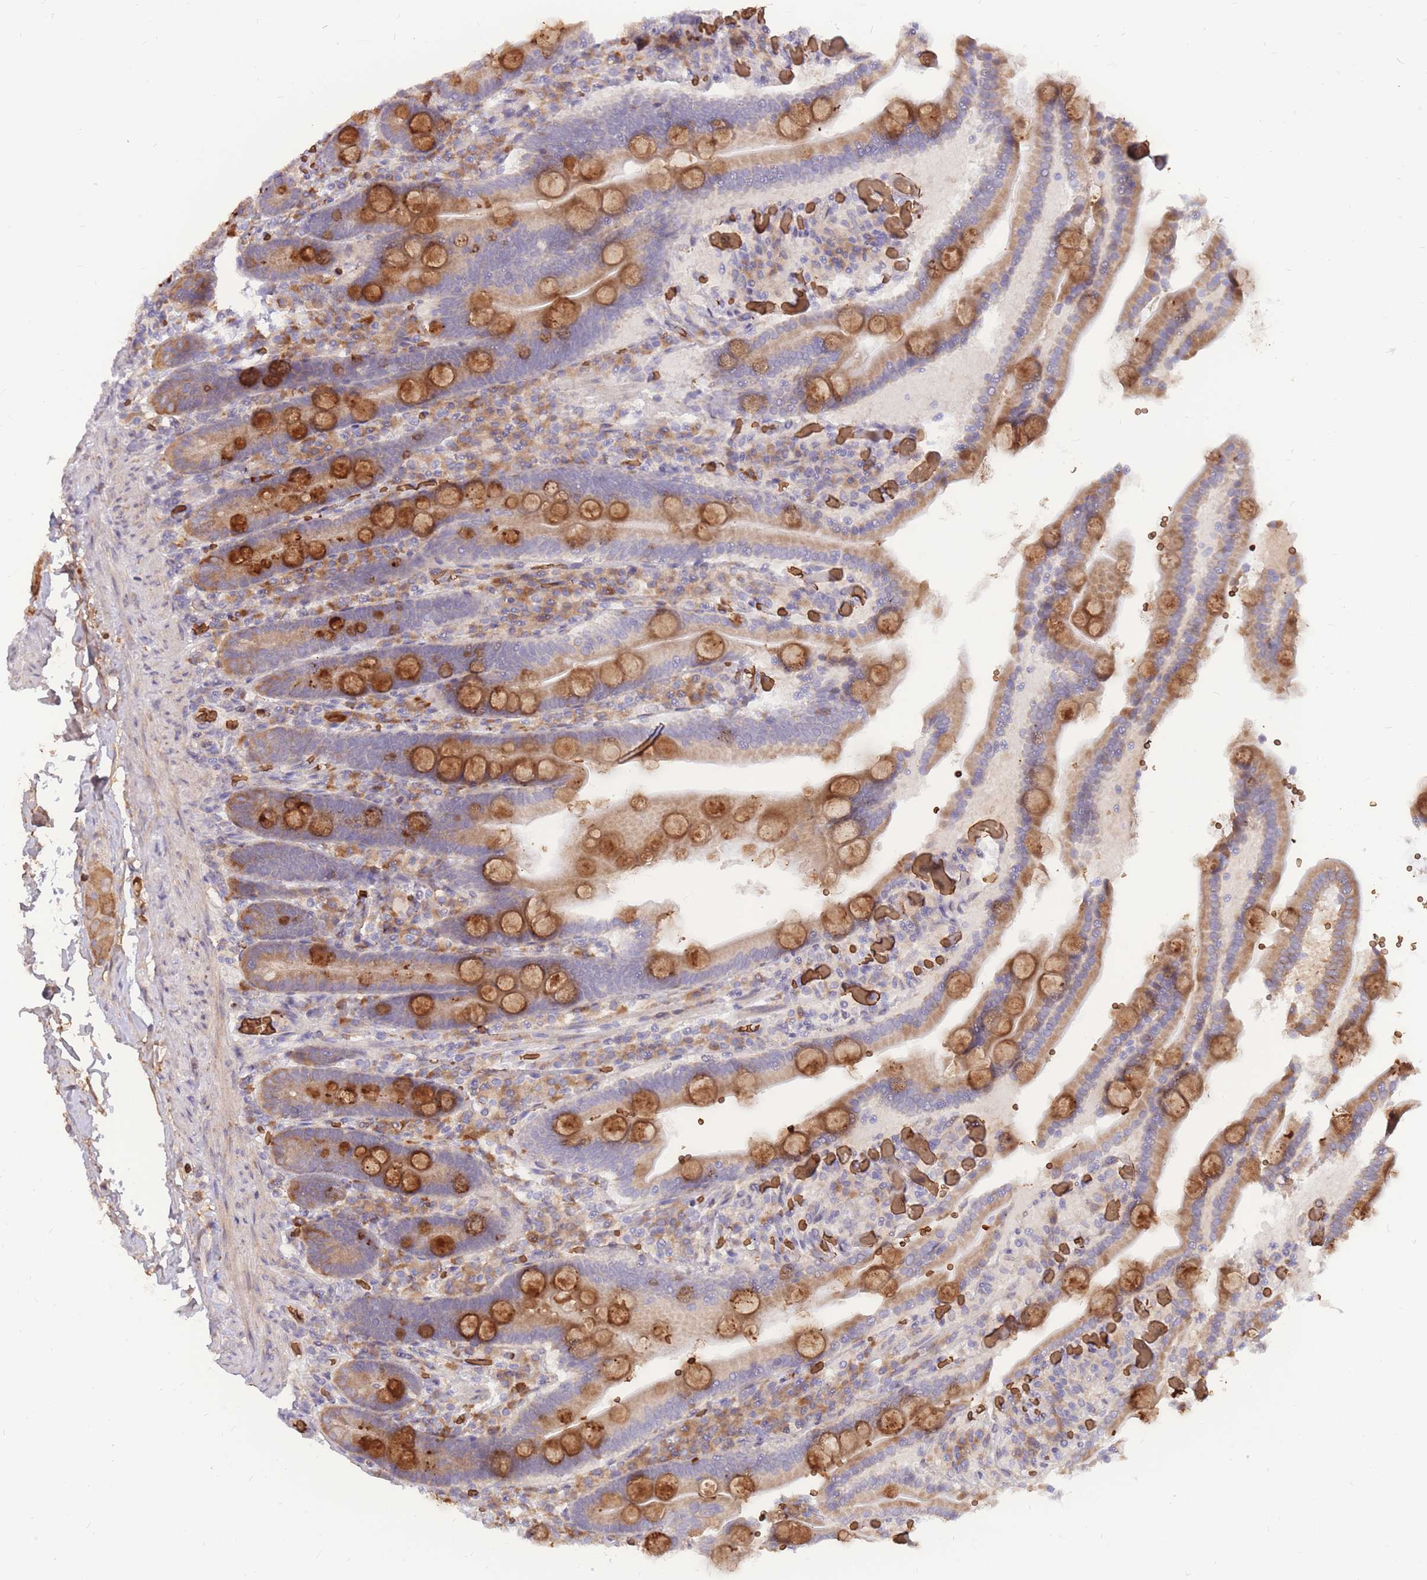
{"staining": {"intensity": "moderate", "quantity": "25%-75%", "location": "cytoplasmic/membranous"}, "tissue": "duodenum", "cell_type": "Glandular cells", "image_type": "normal", "snomed": [{"axis": "morphology", "description": "Normal tissue, NOS"}, {"axis": "topography", "description": "Duodenum"}], "caption": "Immunohistochemistry (IHC) staining of normal duodenum, which demonstrates medium levels of moderate cytoplasmic/membranous expression in approximately 25%-75% of glandular cells indicating moderate cytoplasmic/membranous protein staining. The staining was performed using DAB (brown) for protein detection and nuclei were counterstained in hematoxylin (blue).", "gene": "ATP10D", "patient": {"sex": "female", "age": 62}}